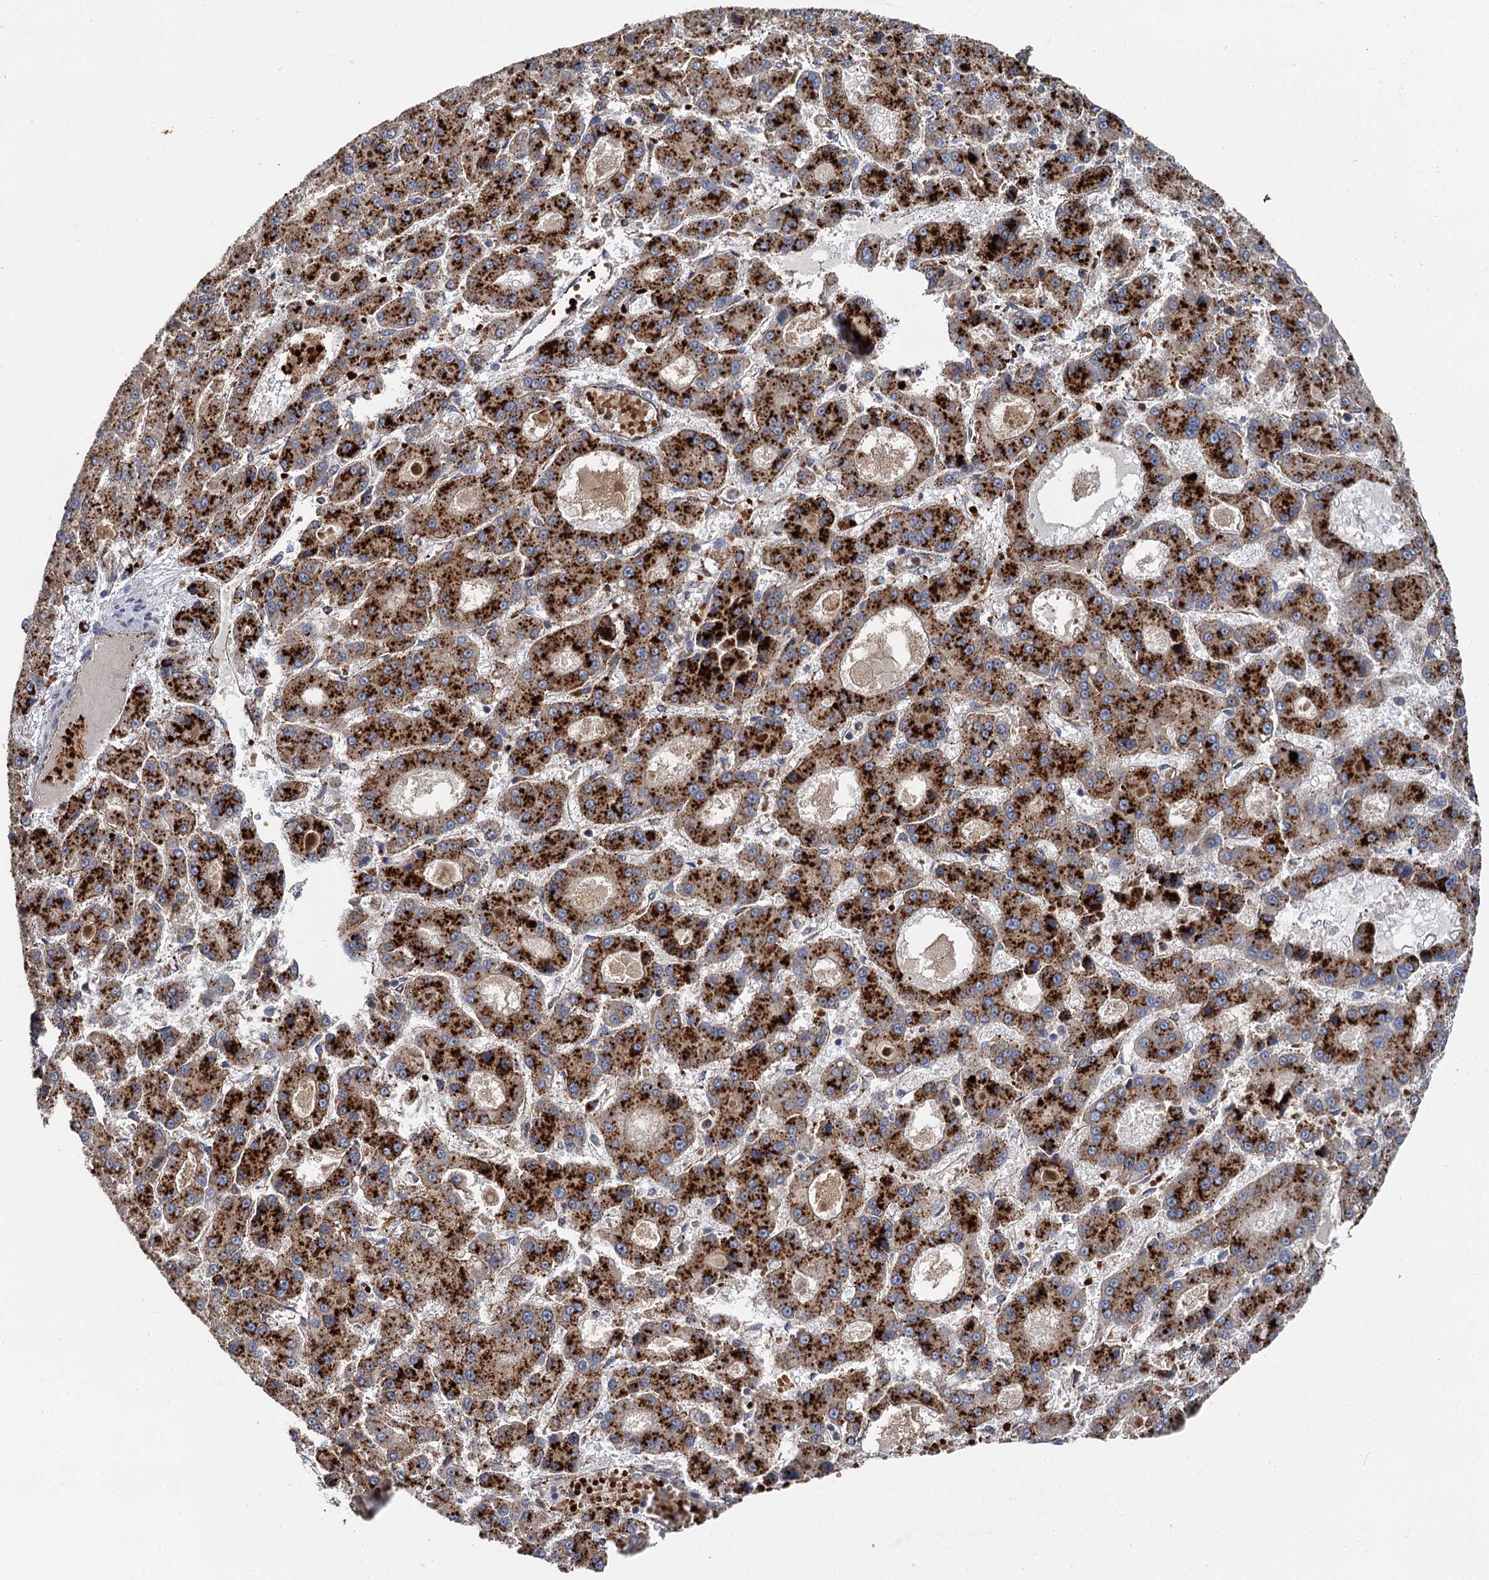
{"staining": {"intensity": "strong", "quantity": ">75%", "location": "cytoplasmic/membranous"}, "tissue": "liver cancer", "cell_type": "Tumor cells", "image_type": "cancer", "snomed": [{"axis": "morphology", "description": "Carcinoma, Hepatocellular, NOS"}, {"axis": "topography", "description": "Liver"}], "caption": "This is a micrograph of immunohistochemistry (IHC) staining of liver cancer, which shows strong positivity in the cytoplasmic/membranous of tumor cells.", "gene": "GBA1", "patient": {"sex": "male", "age": 70}}